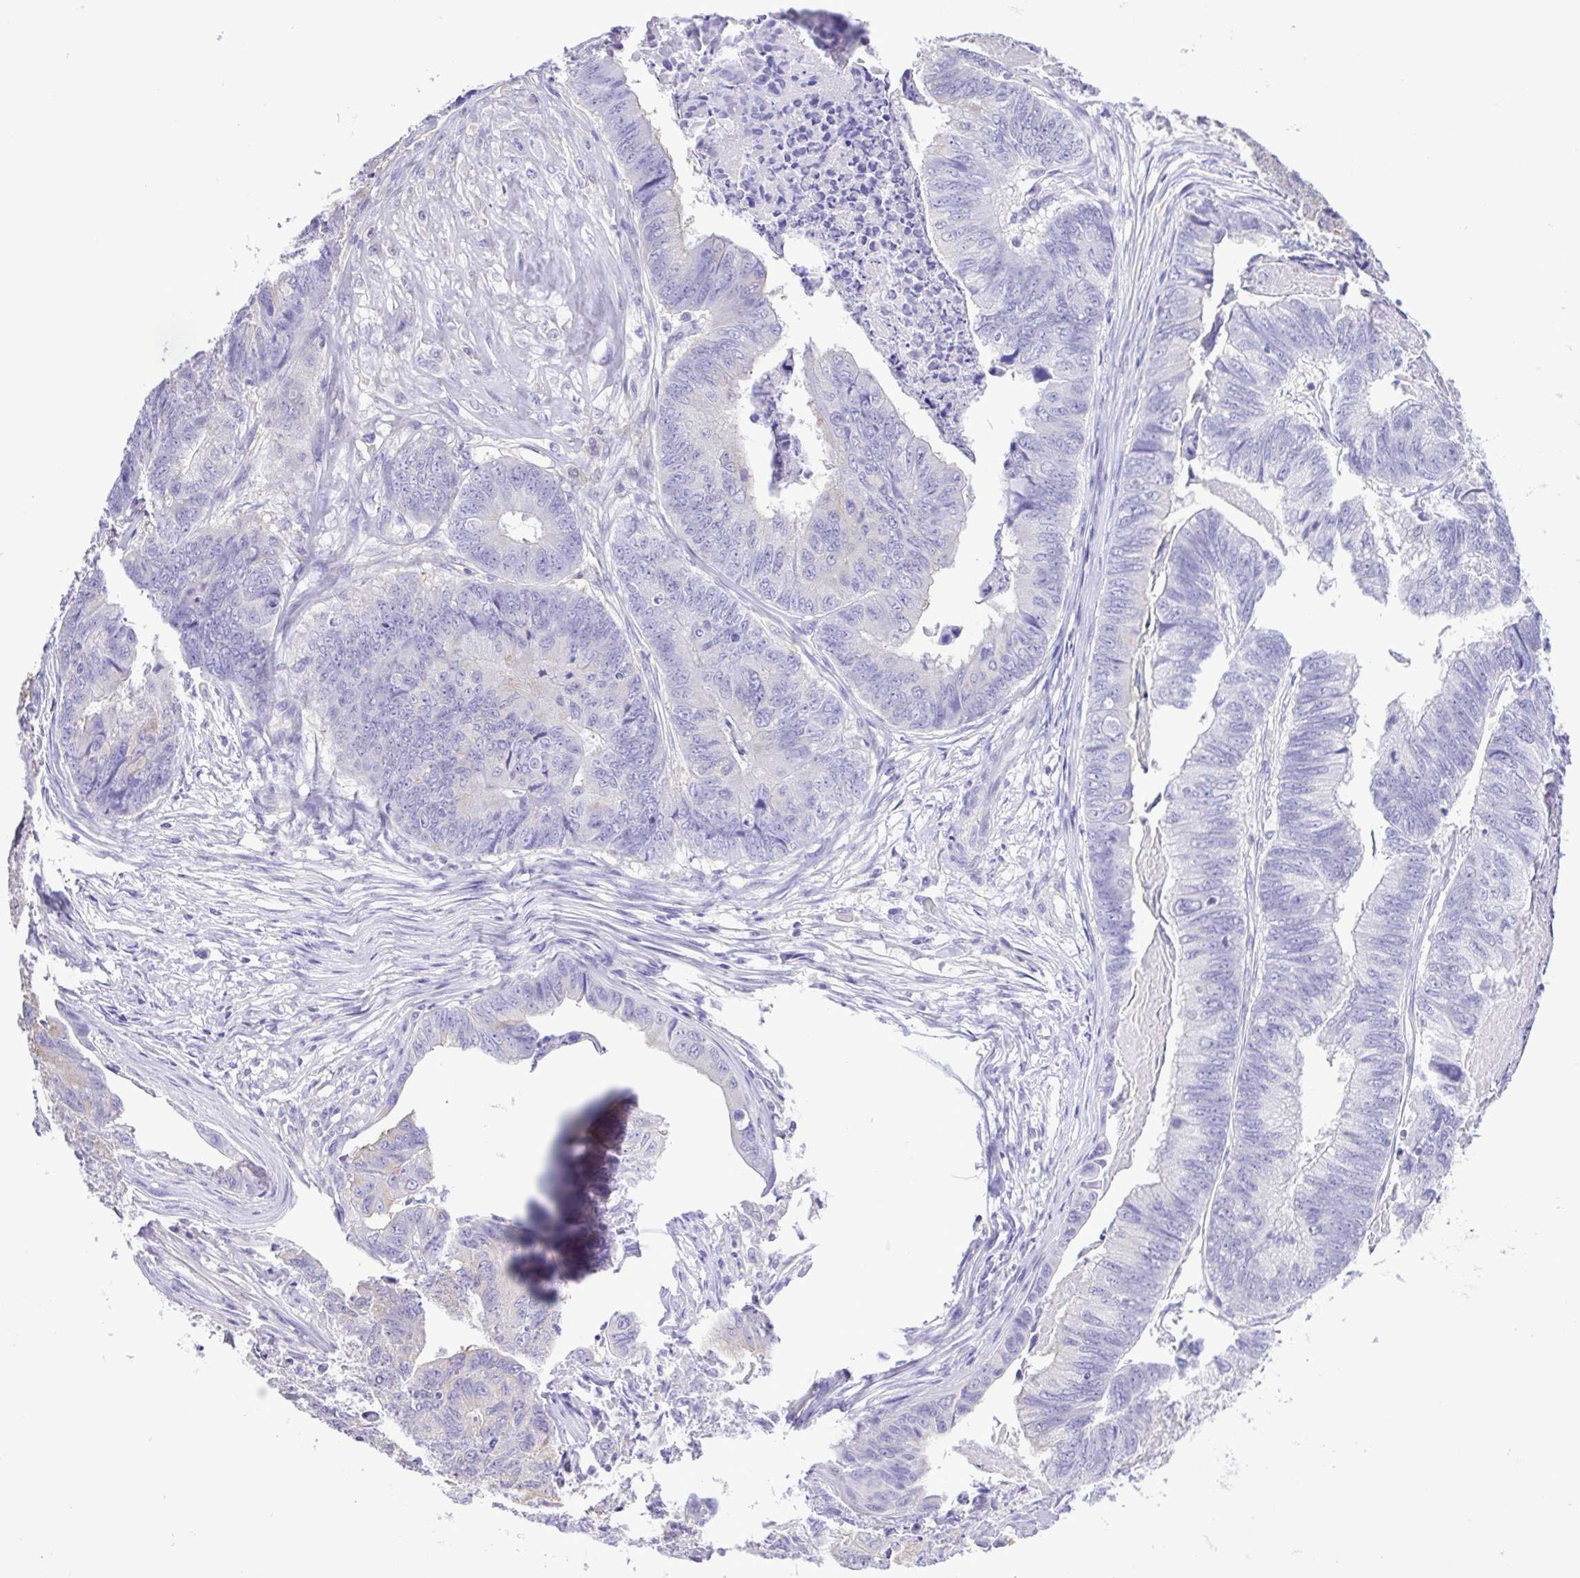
{"staining": {"intensity": "negative", "quantity": "none", "location": "none"}, "tissue": "stomach cancer", "cell_type": "Tumor cells", "image_type": "cancer", "snomed": [{"axis": "morphology", "description": "Adenocarcinoma, NOS"}, {"axis": "topography", "description": "Stomach, lower"}], "caption": "Tumor cells are negative for brown protein staining in adenocarcinoma (stomach).", "gene": "CYP17A1", "patient": {"sex": "male", "age": 77}}